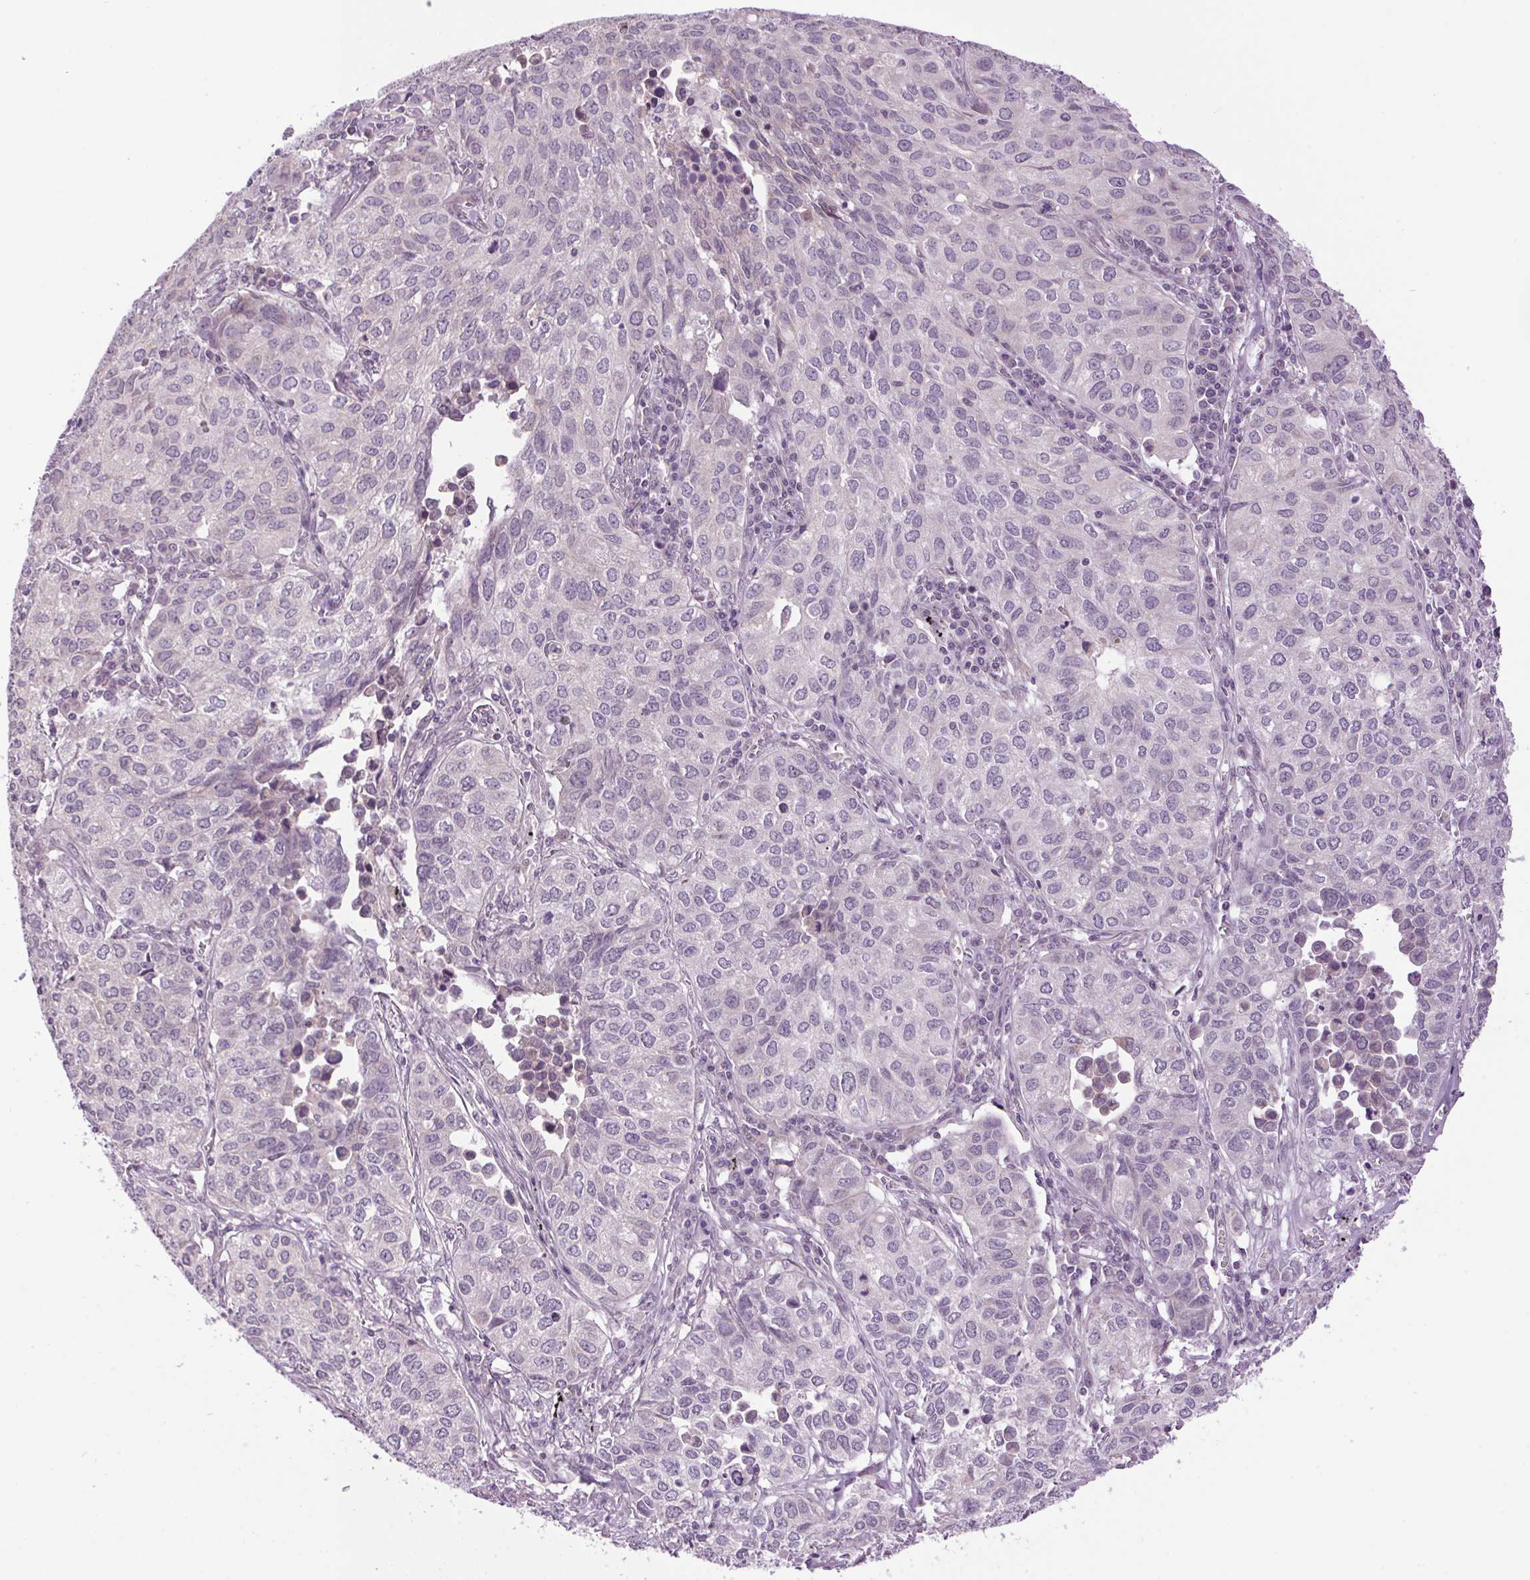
{"staining": {"intensity": "negative", "quantity": "none", "location": "none"}, "tissue": "lung cancer", "cell_type": "Tumor cells", "image_type": "cancer", "snomed": [{"axis": "morphology", "description": "Adenocarcinoma, NOS"}, {"axis": "topography", "description": "Lung"}], "caption": "Tumor cells are negative for protein expression in human lung cancer.", "gene": "SMIM13", "patient": {"sex": "female", "age": 50}}